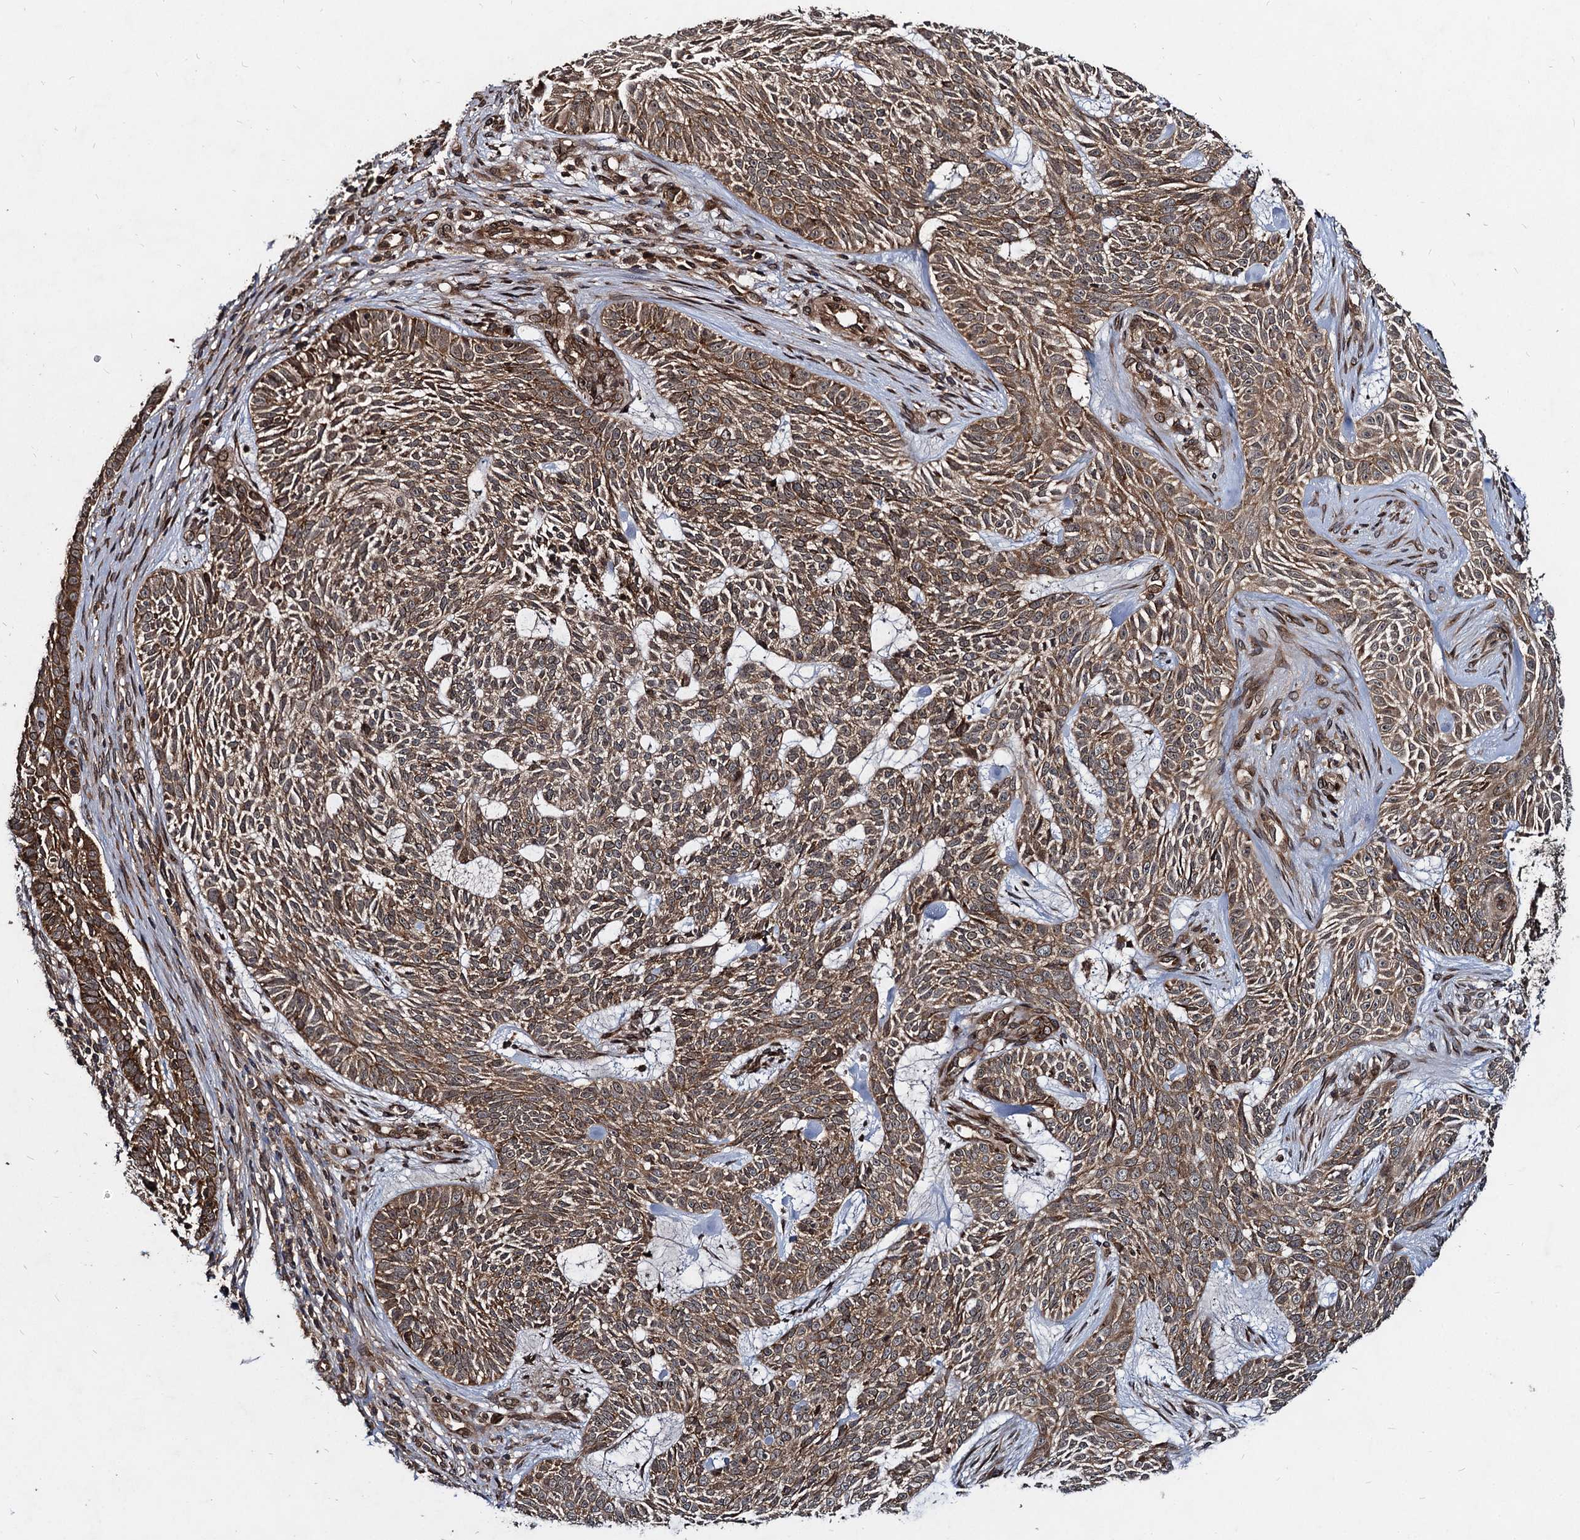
{"staining": {"intensity": "moderate", "quantity": ">75%", "location": "cytoplasmic/membranous"}, "tissue": "skin cancer", "cell_type": "Tumor cells", "image_type": "cancer", "snomed": [{"axis": "morphology", "description": "Basal cell carcinoma"}, {"axis": "topography", "description": "Skin"}], "caption": "Moderate cytoplasmic/membranous positivity is appreciated in approximately >75% of tumor cells in skin basal cell carcinoma.", "gene": "DCP1B", "patient": {"sex": "male", "age": 75}}